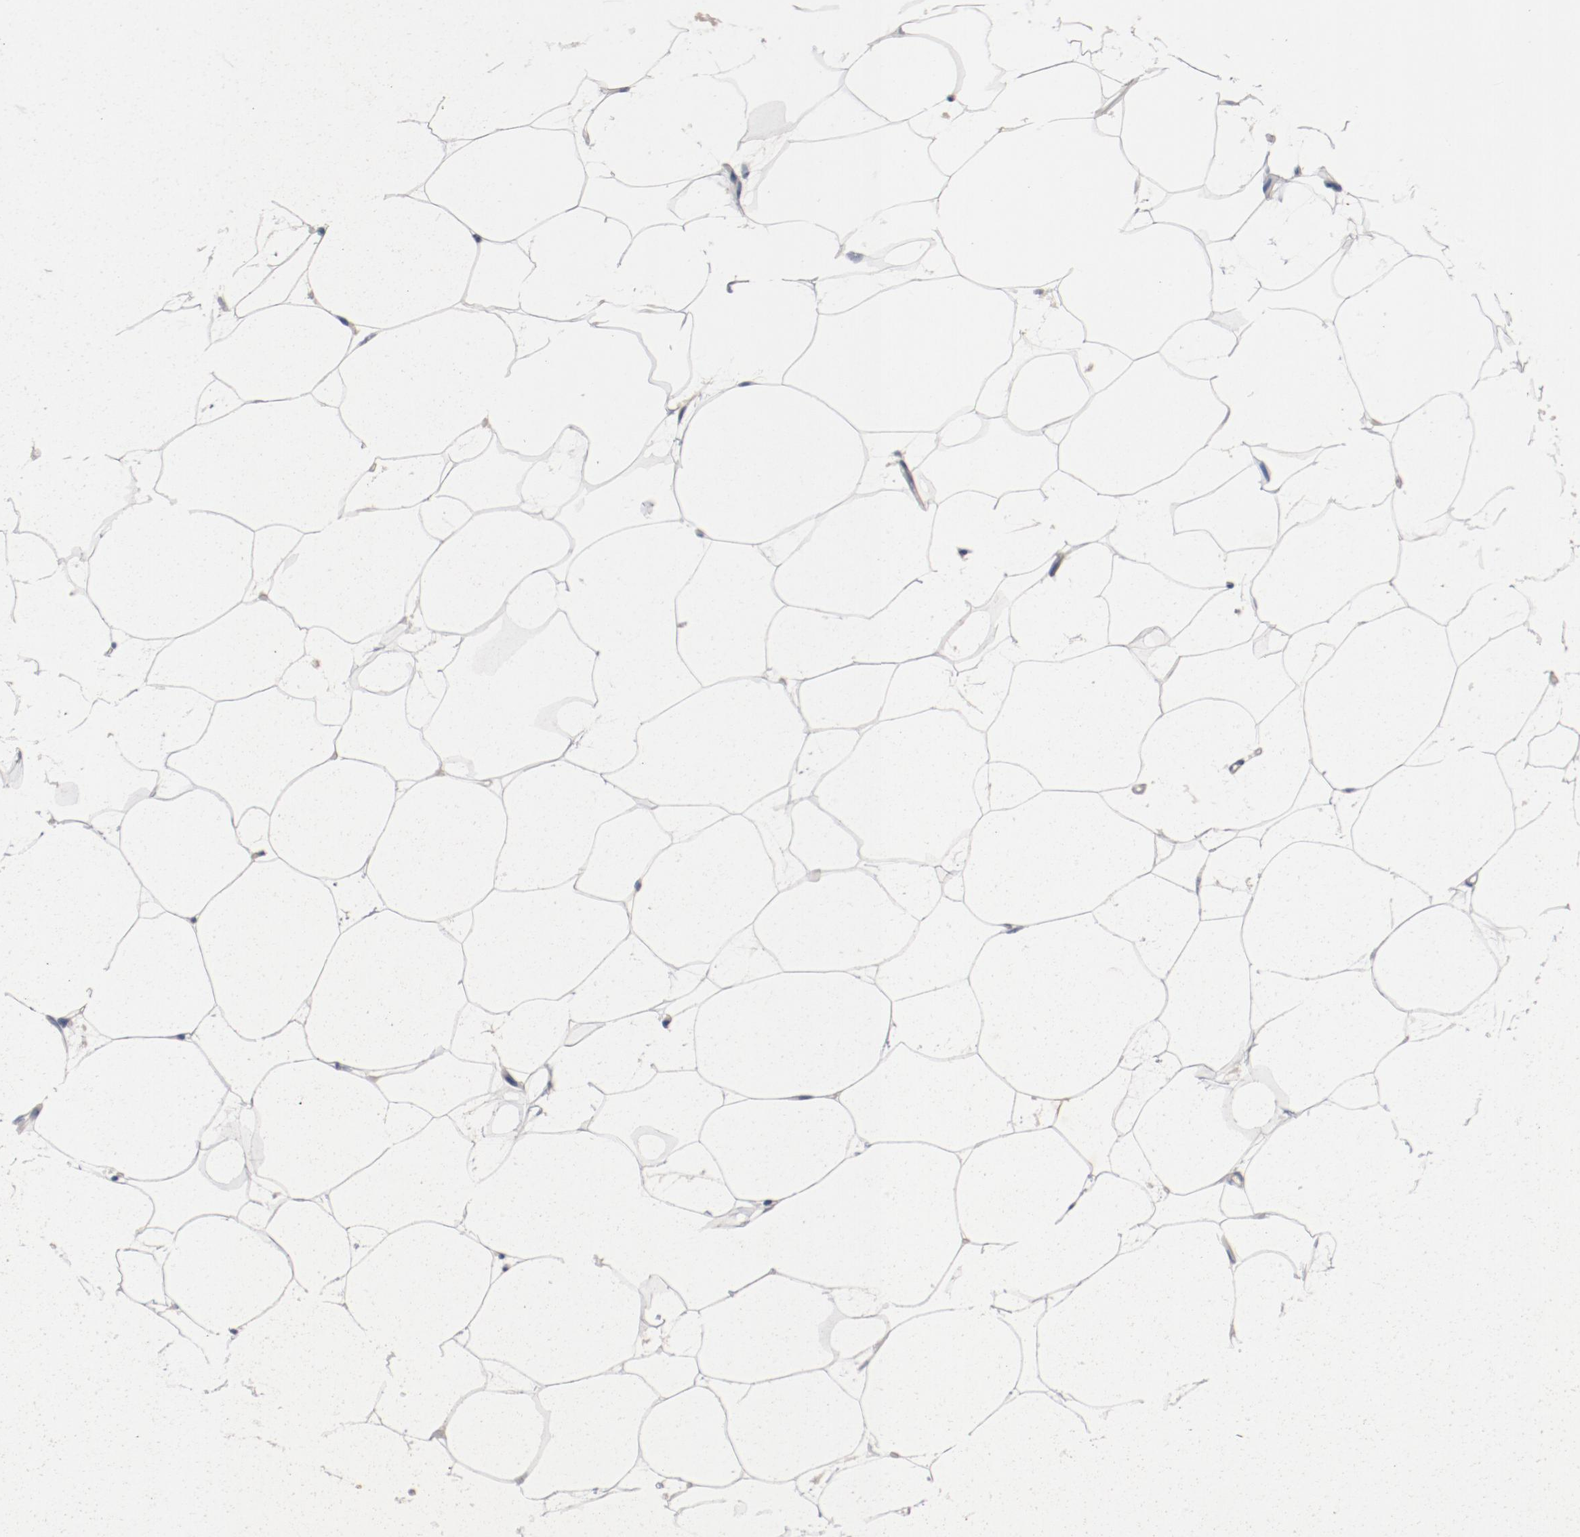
{"staining": {"intensity": "negative", "quantity": "none", "location": "none"}, "tissue": "adipose tissue", "cell_type": "Adipocytes", "image_type": "normal", "snomed": [{"axis": "morphology", "description": "Normal tissue, NOS"}, {"axis": "morphology", "description": "Duct carcinoma"}, {"axis": "topography", "description": "Breast"}, {"axis": "topography", "description": "Adipose tissue"}], "caption": "Protein analysis of unremarkable adipose tissue displays no significant staining in adipocytes. (DAB immunohistochemistry, high magnification).", "gene": "PIM1", "patient": {"sex": "female", "age": 37}}